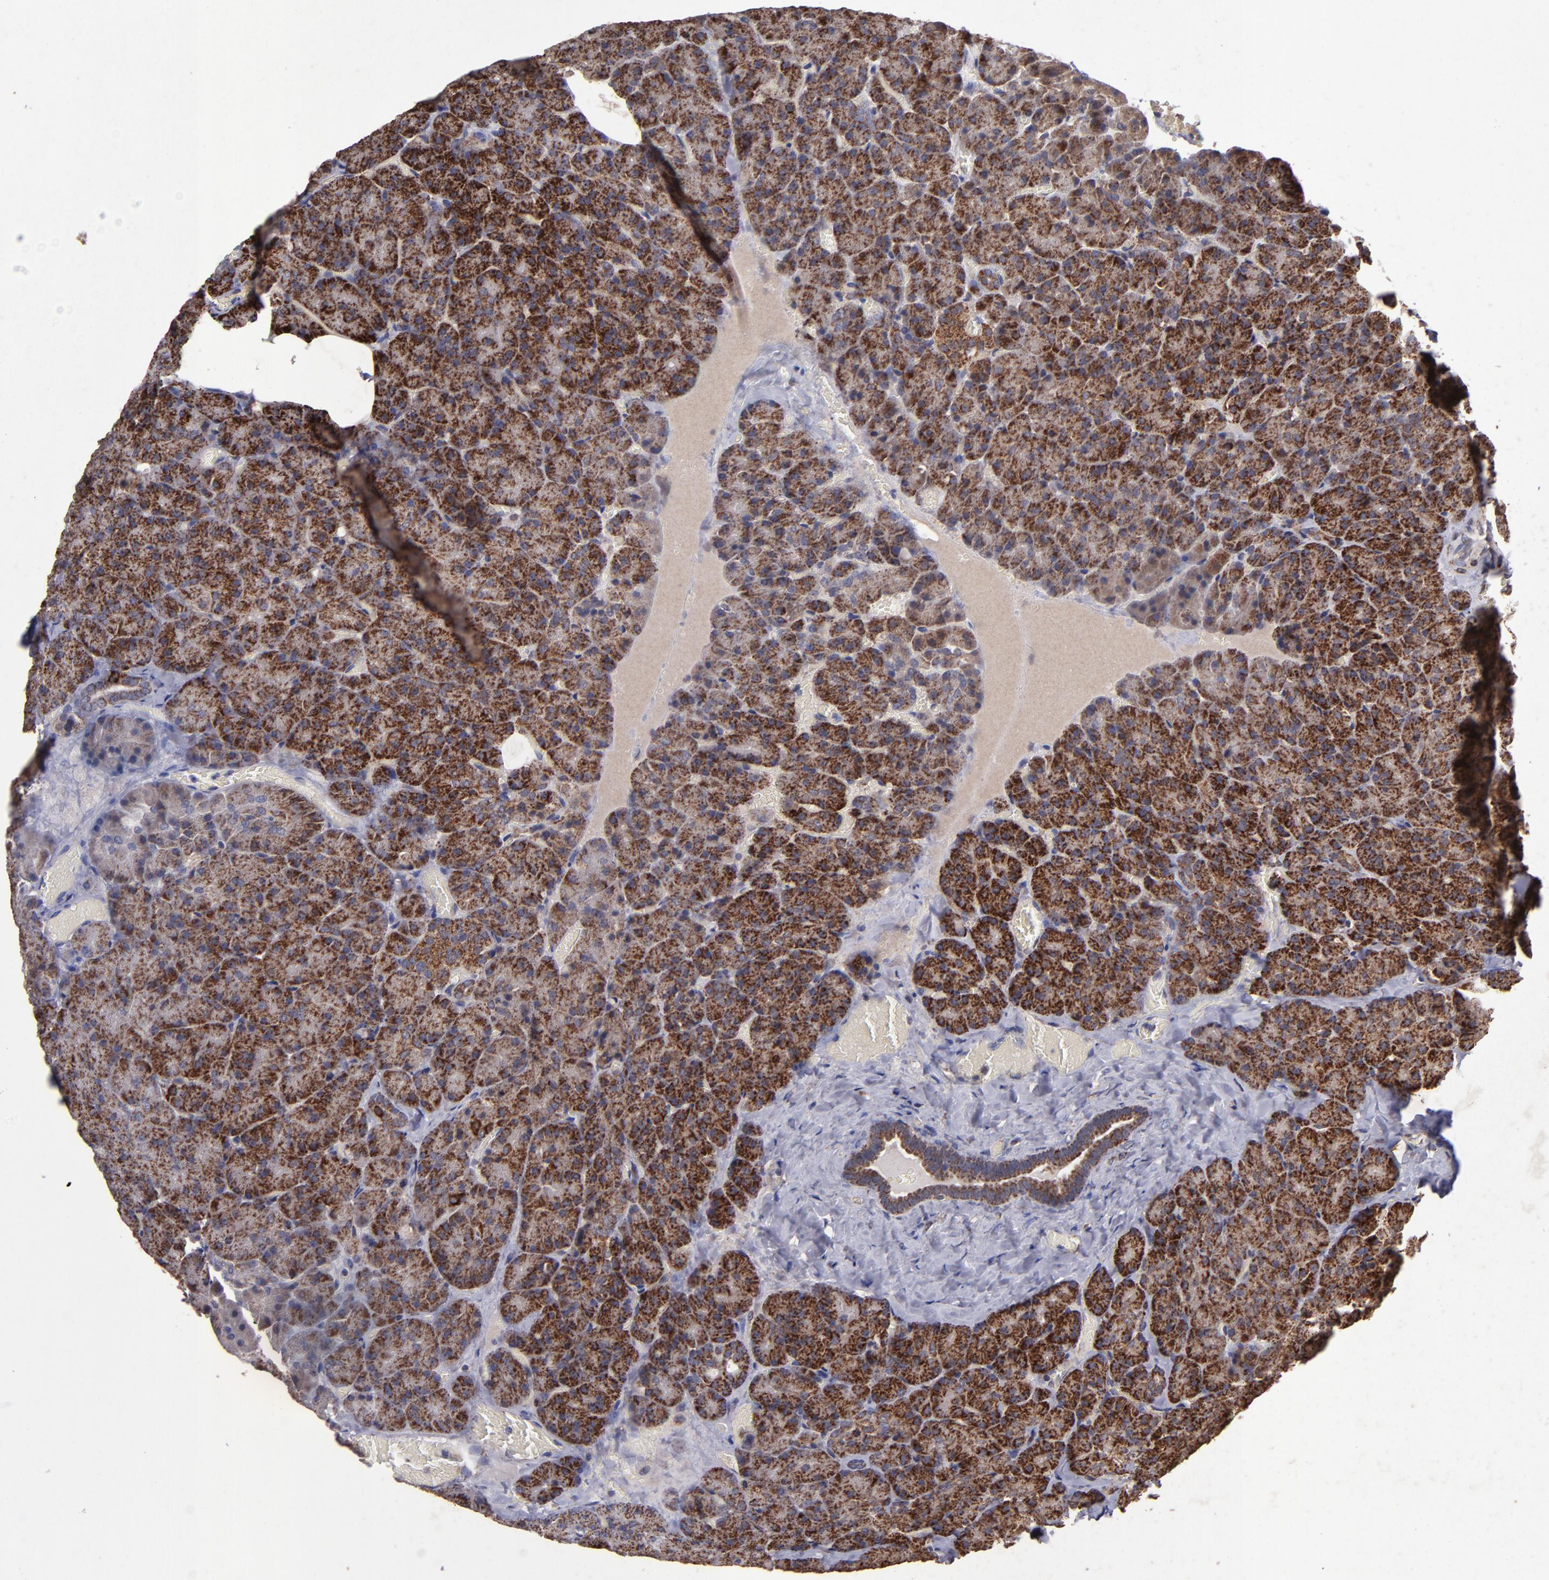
{"staining": {"intensity": "moderate", "quantity": ">75%", "location": "cytoplasmic/membranous"}, "tissue": "carcinoid", "cell_type": "Tumor cells", "image_type": "cancer", "snomed": [{"axis": "morphology", "description": "Normal tissue, NOS"}, {"axis": "morphology", "description": "Carcinoid, malignant, NOS"}, {"axis": "topography", "description": "Pancreas"}], "caption": "Human malignant carcinoid stained with a brown dye demonstrates moderate cytoplasmic/membranous positive positivity in about >75% of tumor cells.", "gene": "TIMM9", "patient": {"sex": "female", "age": 35}}